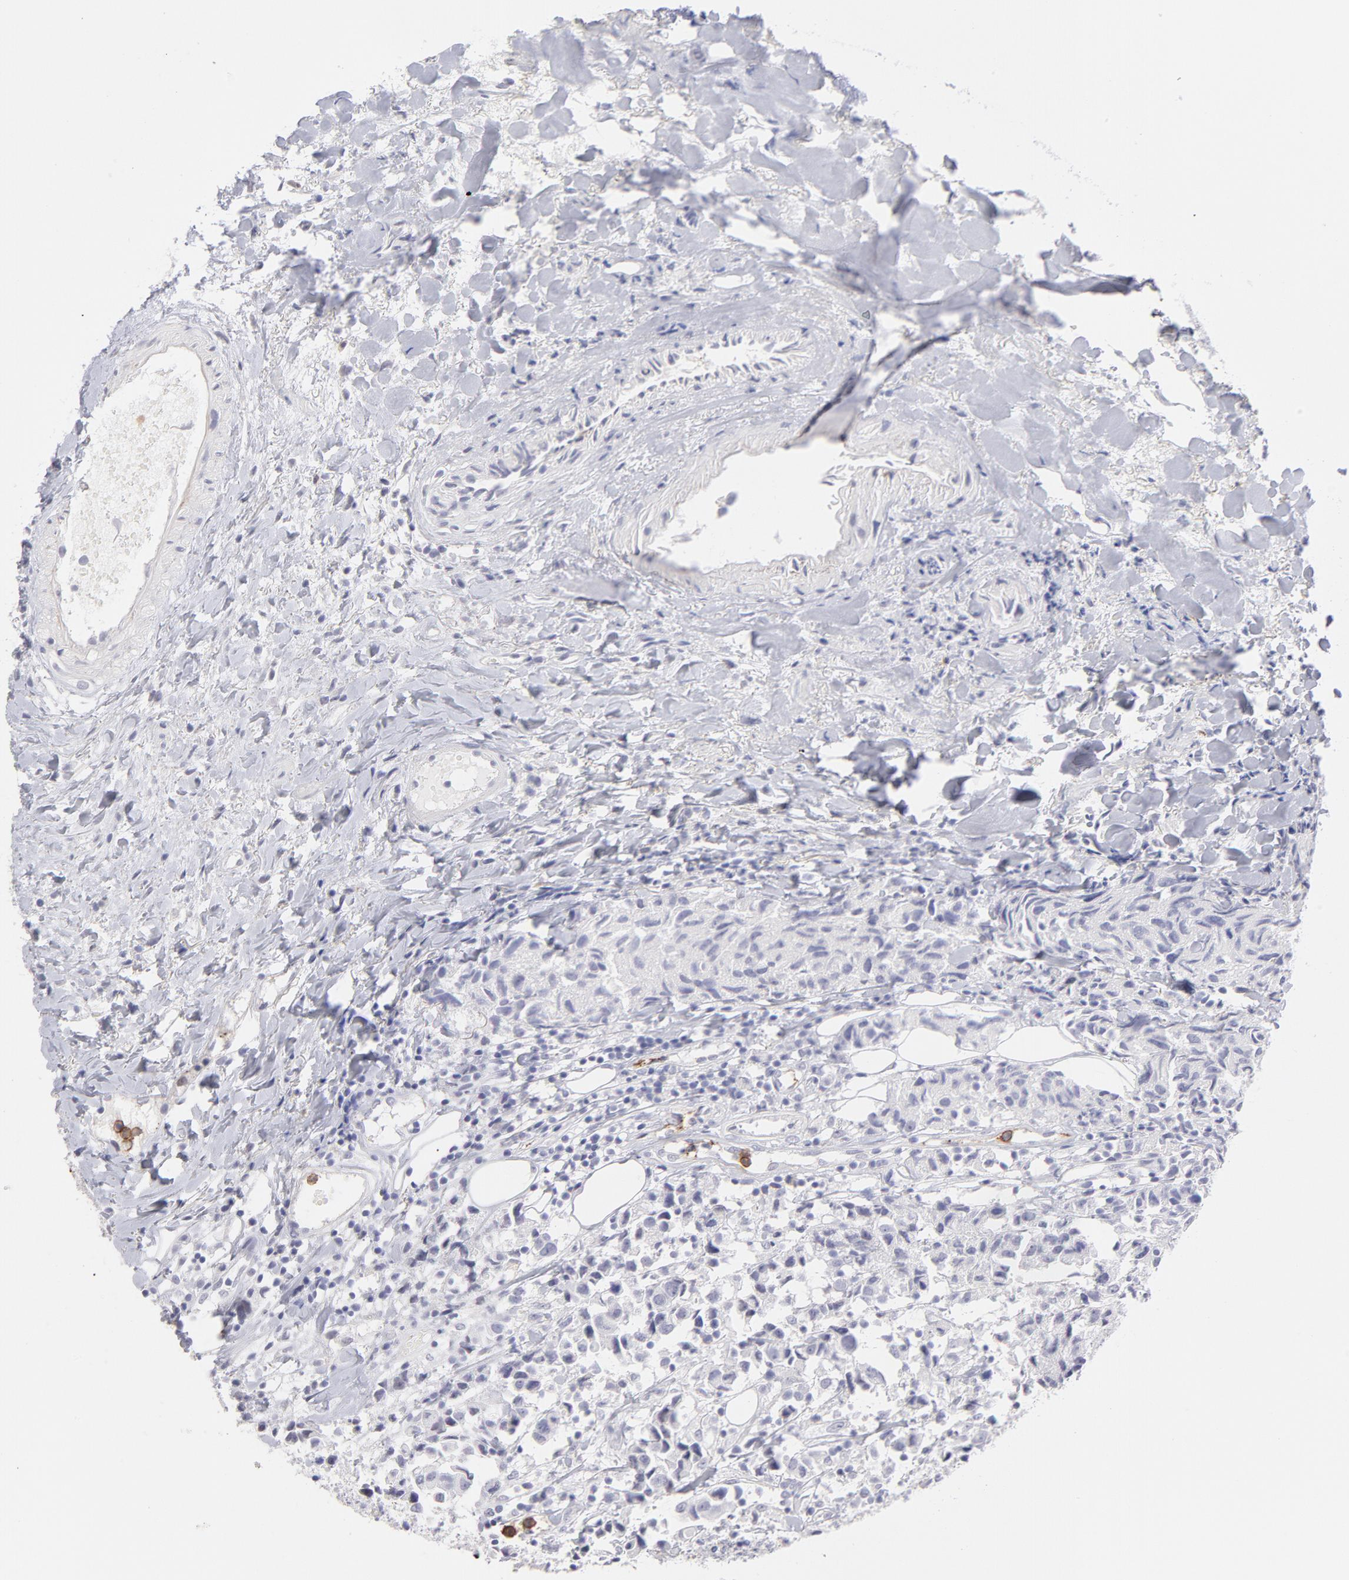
{"staining": {"intensity": "negative", "quantity": "none", "location": "none"}, "tissue": "urothelial cancer", "cell_type": "Tumor cells", "image_type": "cancer", "snomed": [{"axis": "morphology", "description": "Urothelial carcinoma, High grade"}, {"axis": "topography", "description": "Urinary bladder"}], "caption": "Human urothelial cancer stained for a protein using IHC exhibits no positivity in tumor cells.", "gene": "LTB4R", "patient": {"sex": "female", "age": 75}}